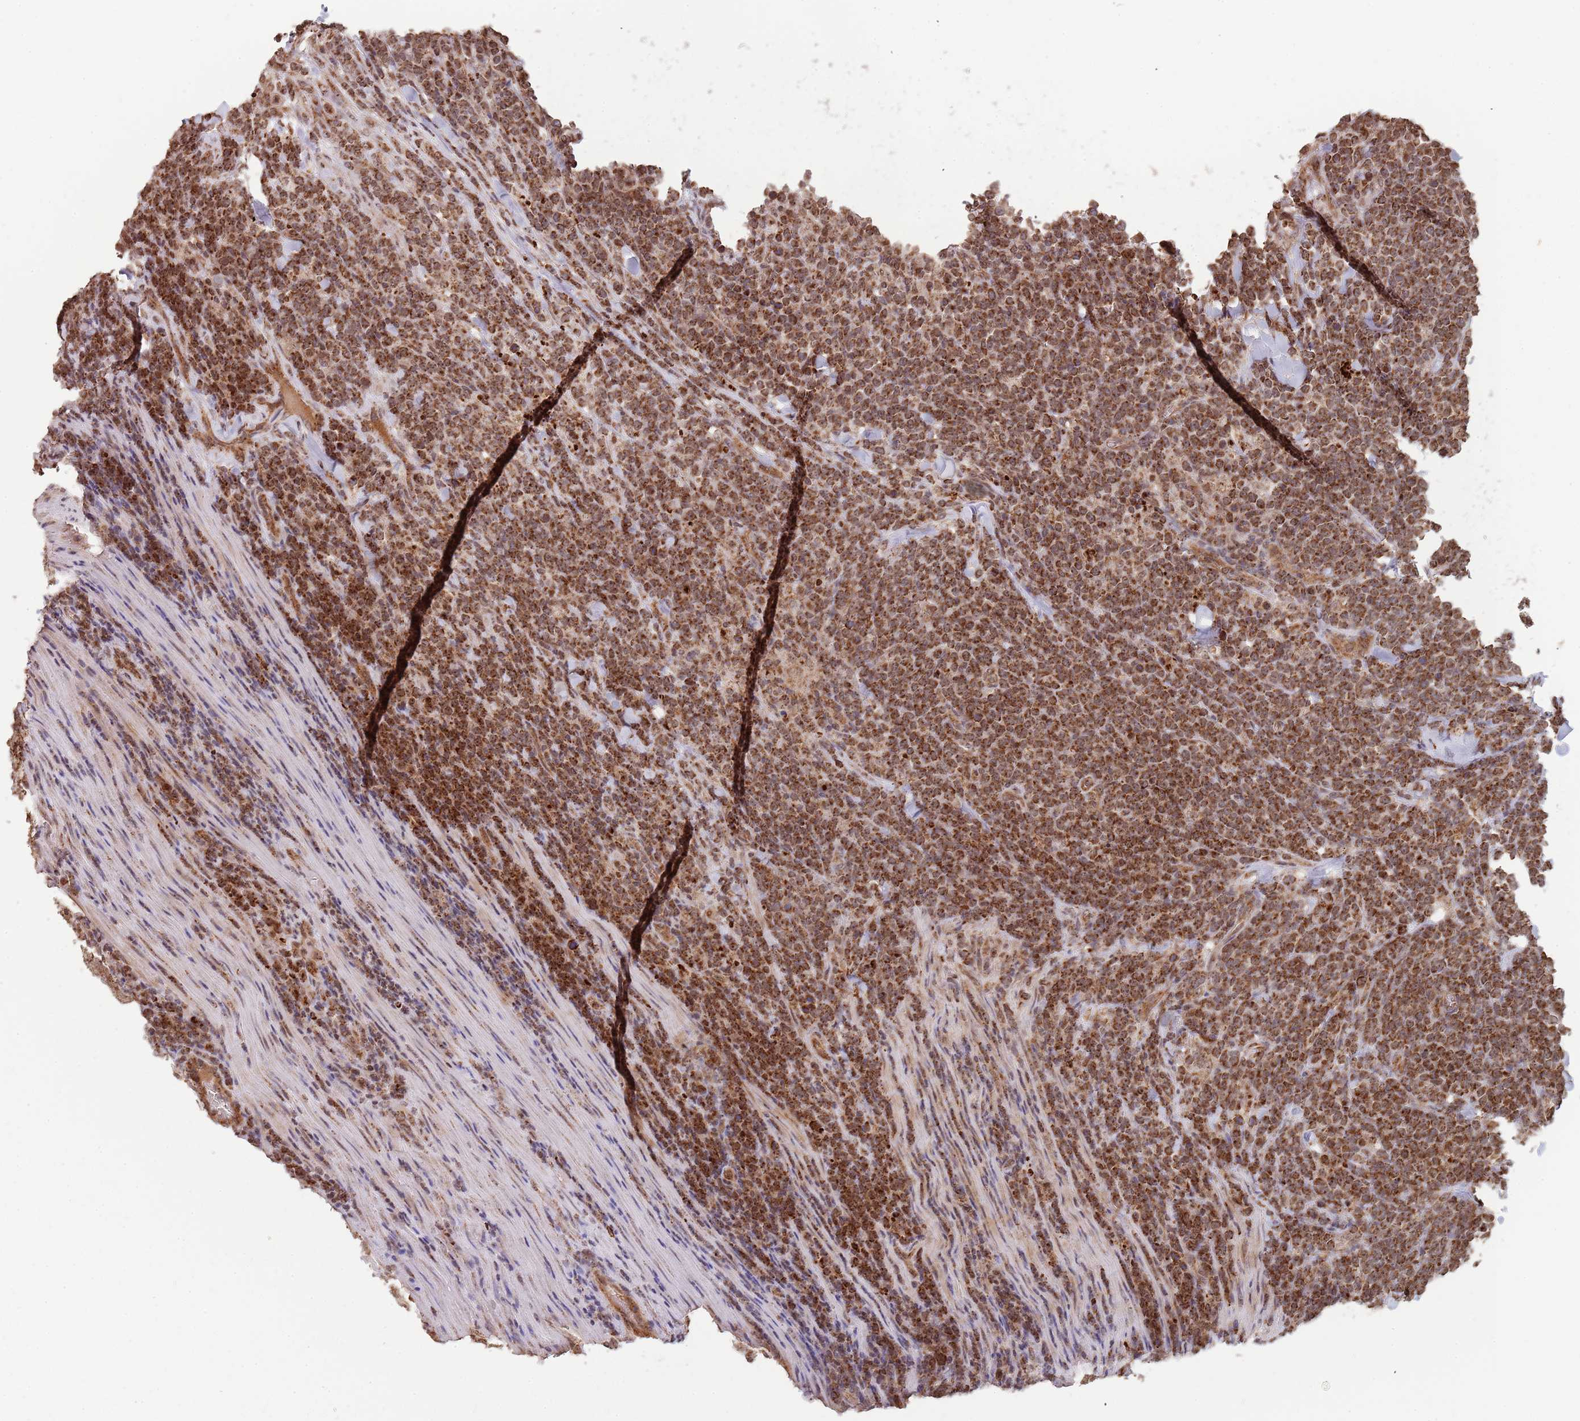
{"staining": {"intensity": "moderate", "quantity": ">75%", "location": "cytoplasmic/membranous,nuclear"}, "tissue": "lymphoma", "cell_type": "Tumor cells", "image_type": "cancer", "snomed": [{"axis": "morphology", "description": "Malignant lymphoma, non-Hodgkin's type, High grade"}, {"axis": "topography", "description": "Small intestine"}], "caption": "Moderate cytoplasmic/membranous and nuclear protein positivity is seen in about >75% of tumor cells in lymphoma.", "gene": "DCHS1", "patient": {"sex": "male", "age": 8}}